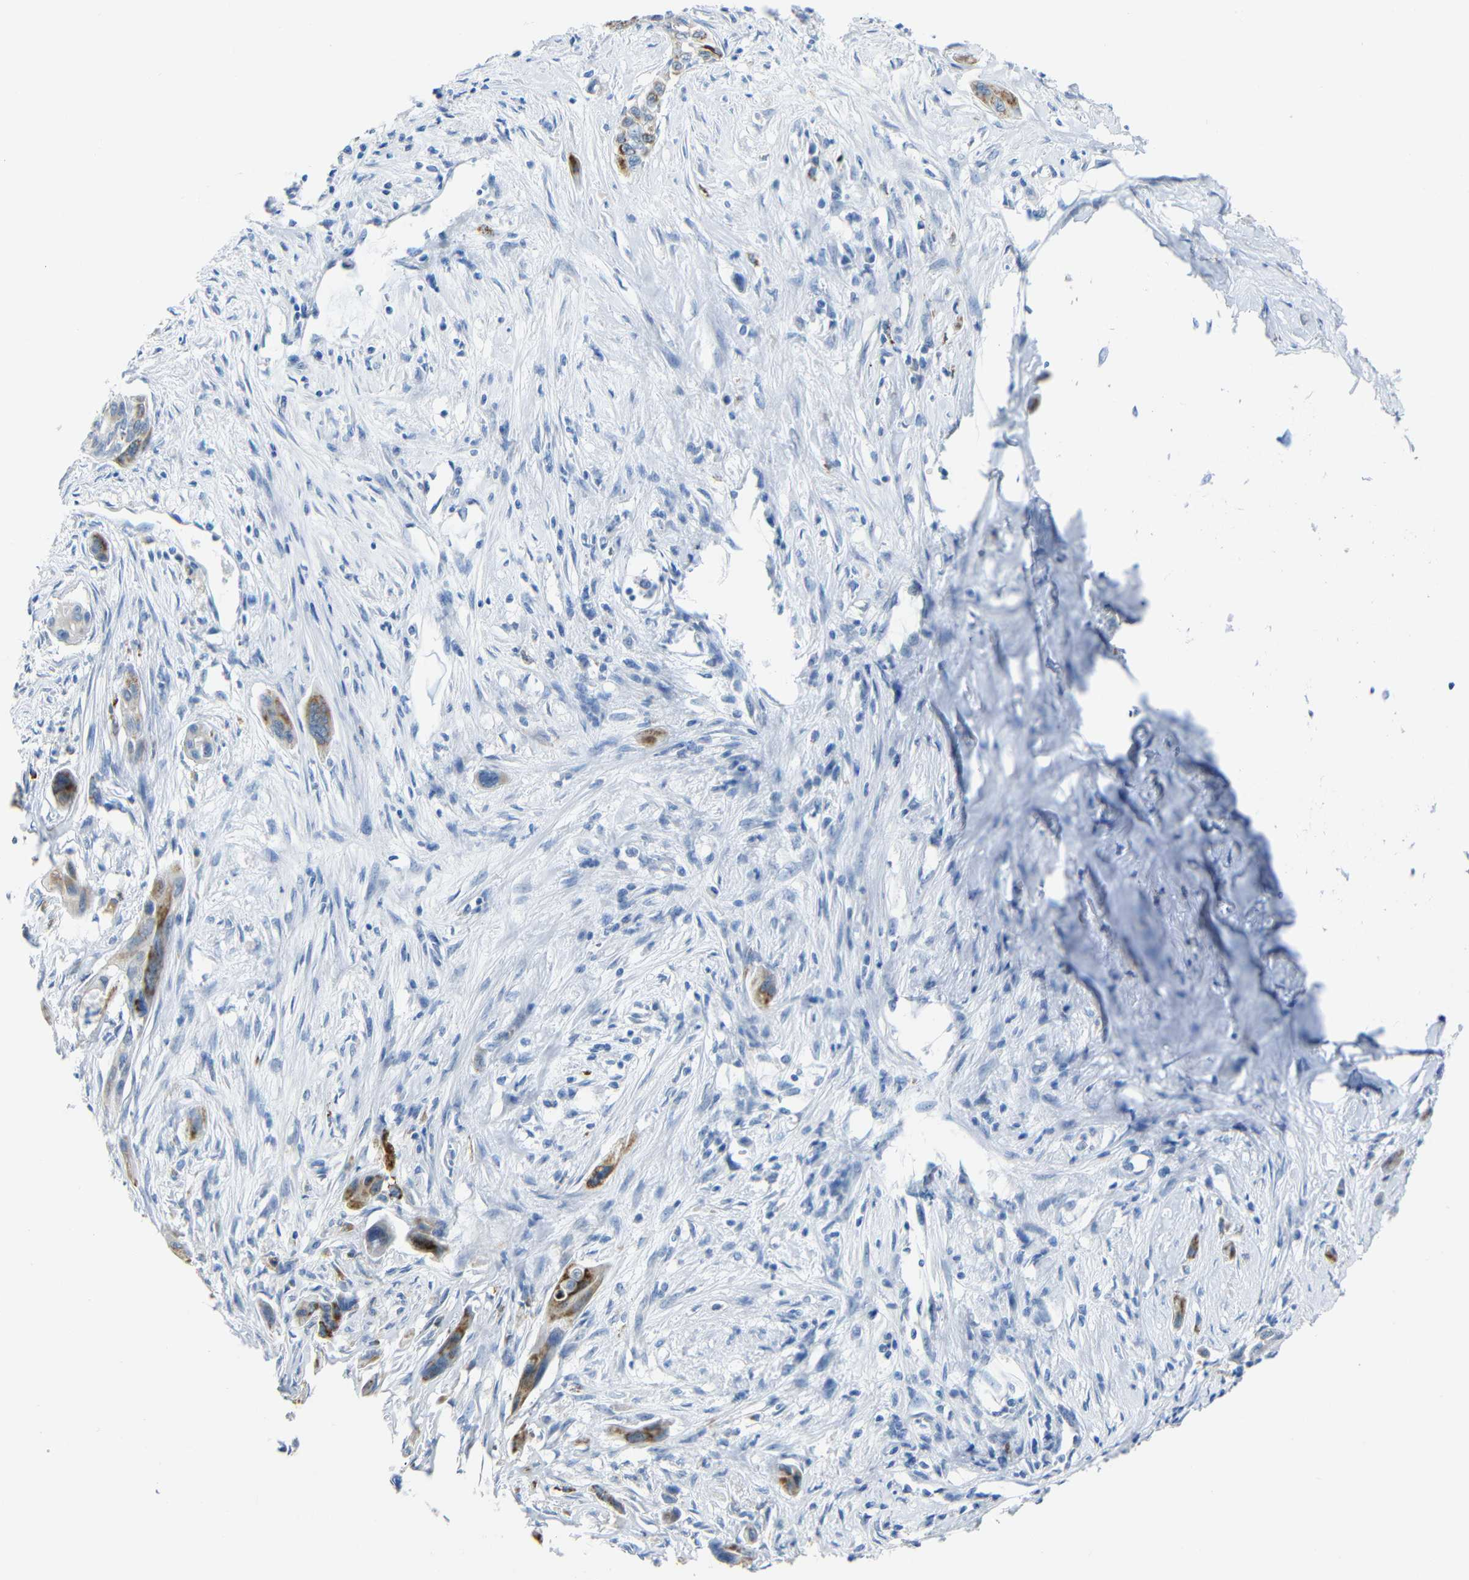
{"staining": {"intensity": "moderate", "quantity": "25%-75%", "location": "cytoplasmic/membranous"}, "tissue": "pancreatic cancer", "cell_type": "Tumor cells", "image_type": "cancer", "snomed": [{"axis": "morphology", "description": "Adenocarcinoma, NOS"}, {"axis": "topography", "description": "Pancreas"}], "caption": "An image of human pancreatic adenocarcinoma stained for a protein shows moderate cytoplasmic/membranous brown staining in tumor cells.", "gene": "C15orf48", "patient": {"sex": "male", "age": 73}}